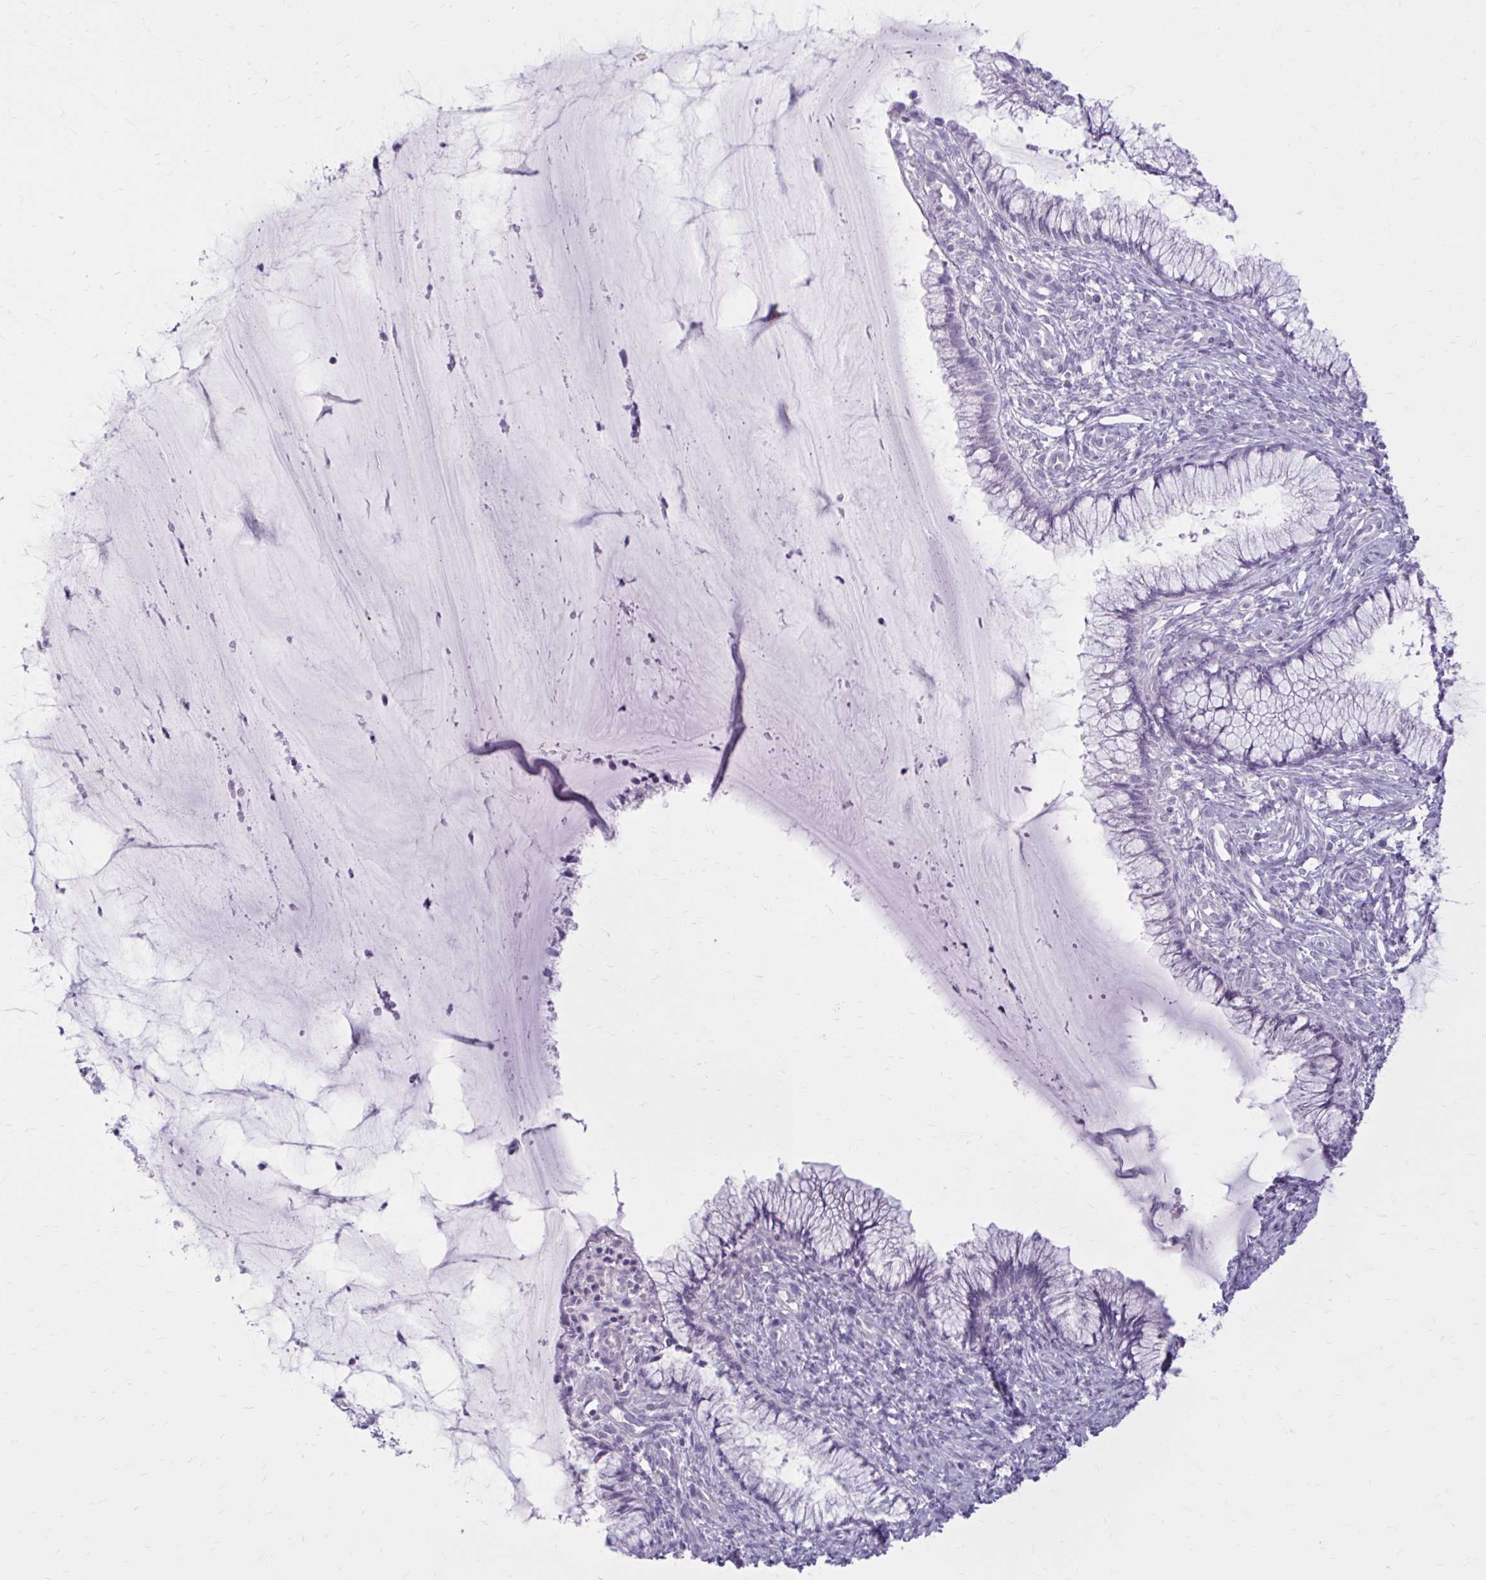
{"staining": {"intensity": "negative", "quantity": "none", "location": "none"}, "tissue": "cervix", "cell_type": "Glandular cells", "image_type": "normal", "snomed": [{"axis": "morphology", "description": "Normal tissue, NOS"}, {"axis": "topography", "description": "Cervix"}], "caption": "IHC micrograph of unremarkable cervix: cervix stained with DAB (3,3'-diaminobenzidine) demonstrates no significant protein expression in glandular cells.", "gene": "OR4B1", "patient": {"sex": "female", "age": 37}}